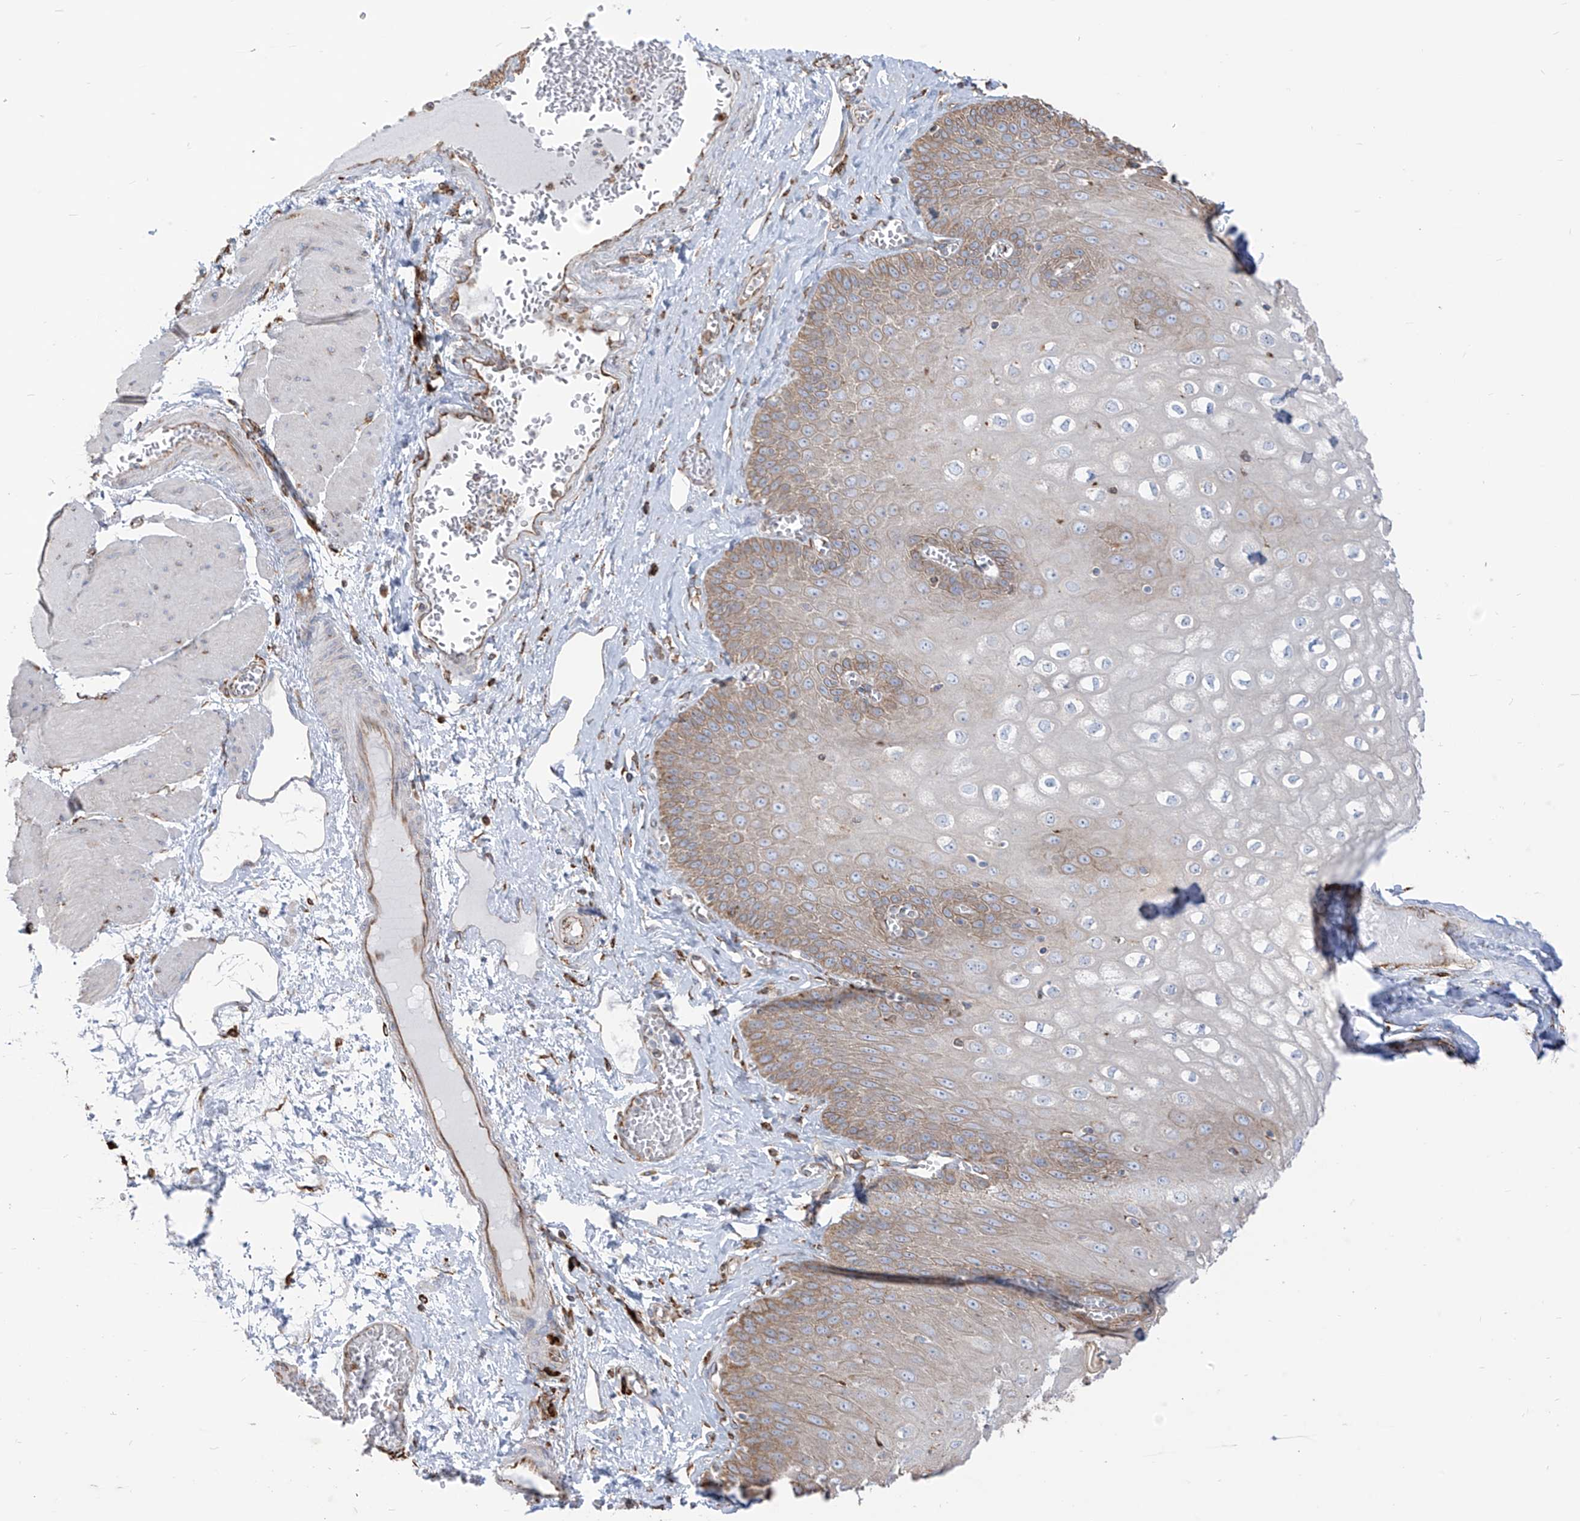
{"staining": {"intensity": "moderate", "quantity": "<25%", "location": "cytoplasmic/membranous"}, "tissue": "esophagus", "cell_type": "Squamous epithelial cells", "image_type": "normal", "snomed": [{"axis": "morphology", "description": "Normal tissue, NOS"}, {"axis": "topography", "description": "Esophagus"}], "caption": "Immunohistochemical staining of benign esophagus demonstrates moderate cytoplasmic/membranous protein staining in approximately <25% of squamous epithelial cells. (DAB (3,3'-diaminobenzidine) IHC, brown staining for protein, blue staining for nuclei).", "gene": "PDIA6", "patient": {"sex": "male", "age": 60}}